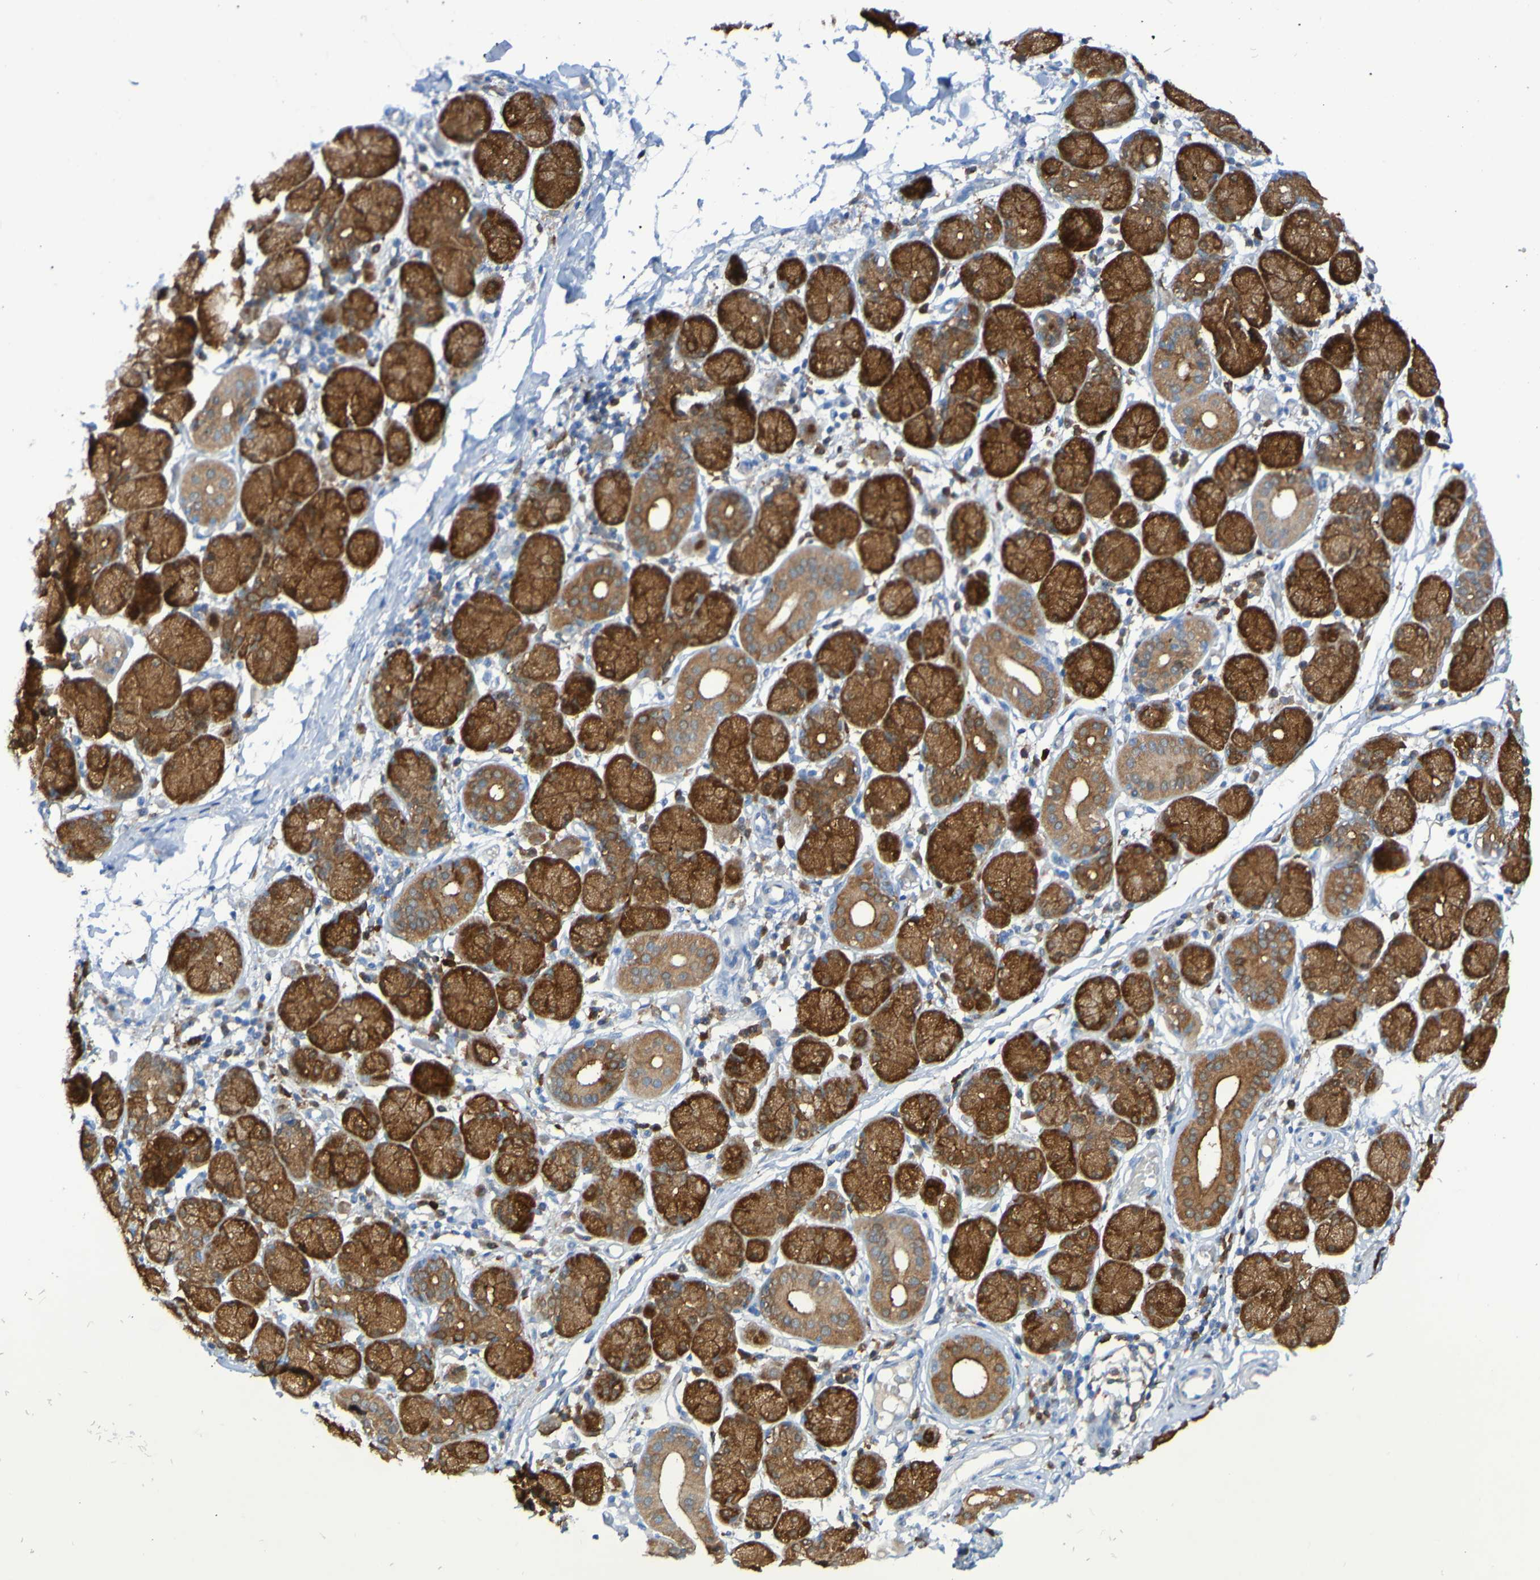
{"staining": {"intensity": "strong", "quantity": ">75%", "location": "cytoplasmic/membranous"}, "tissue": "salivary gland", "cell_type": "Glandular cells", "image_type": "normal", "snomed": [{"axis": "morphology", "description": "Normal tissue, NOS"}, {"axis": "topography", "description": "Salivary gland"}], "caption": "The immunohistochemical stain highlights strong cytoplasmic/membranous positivity in glandular cells of benign salivary gland. (DAB IHC, brown staining for protein, blue staining for nuclei).", "gene": "MPPE1", "patient": {"sex": "female", "age": 24}}